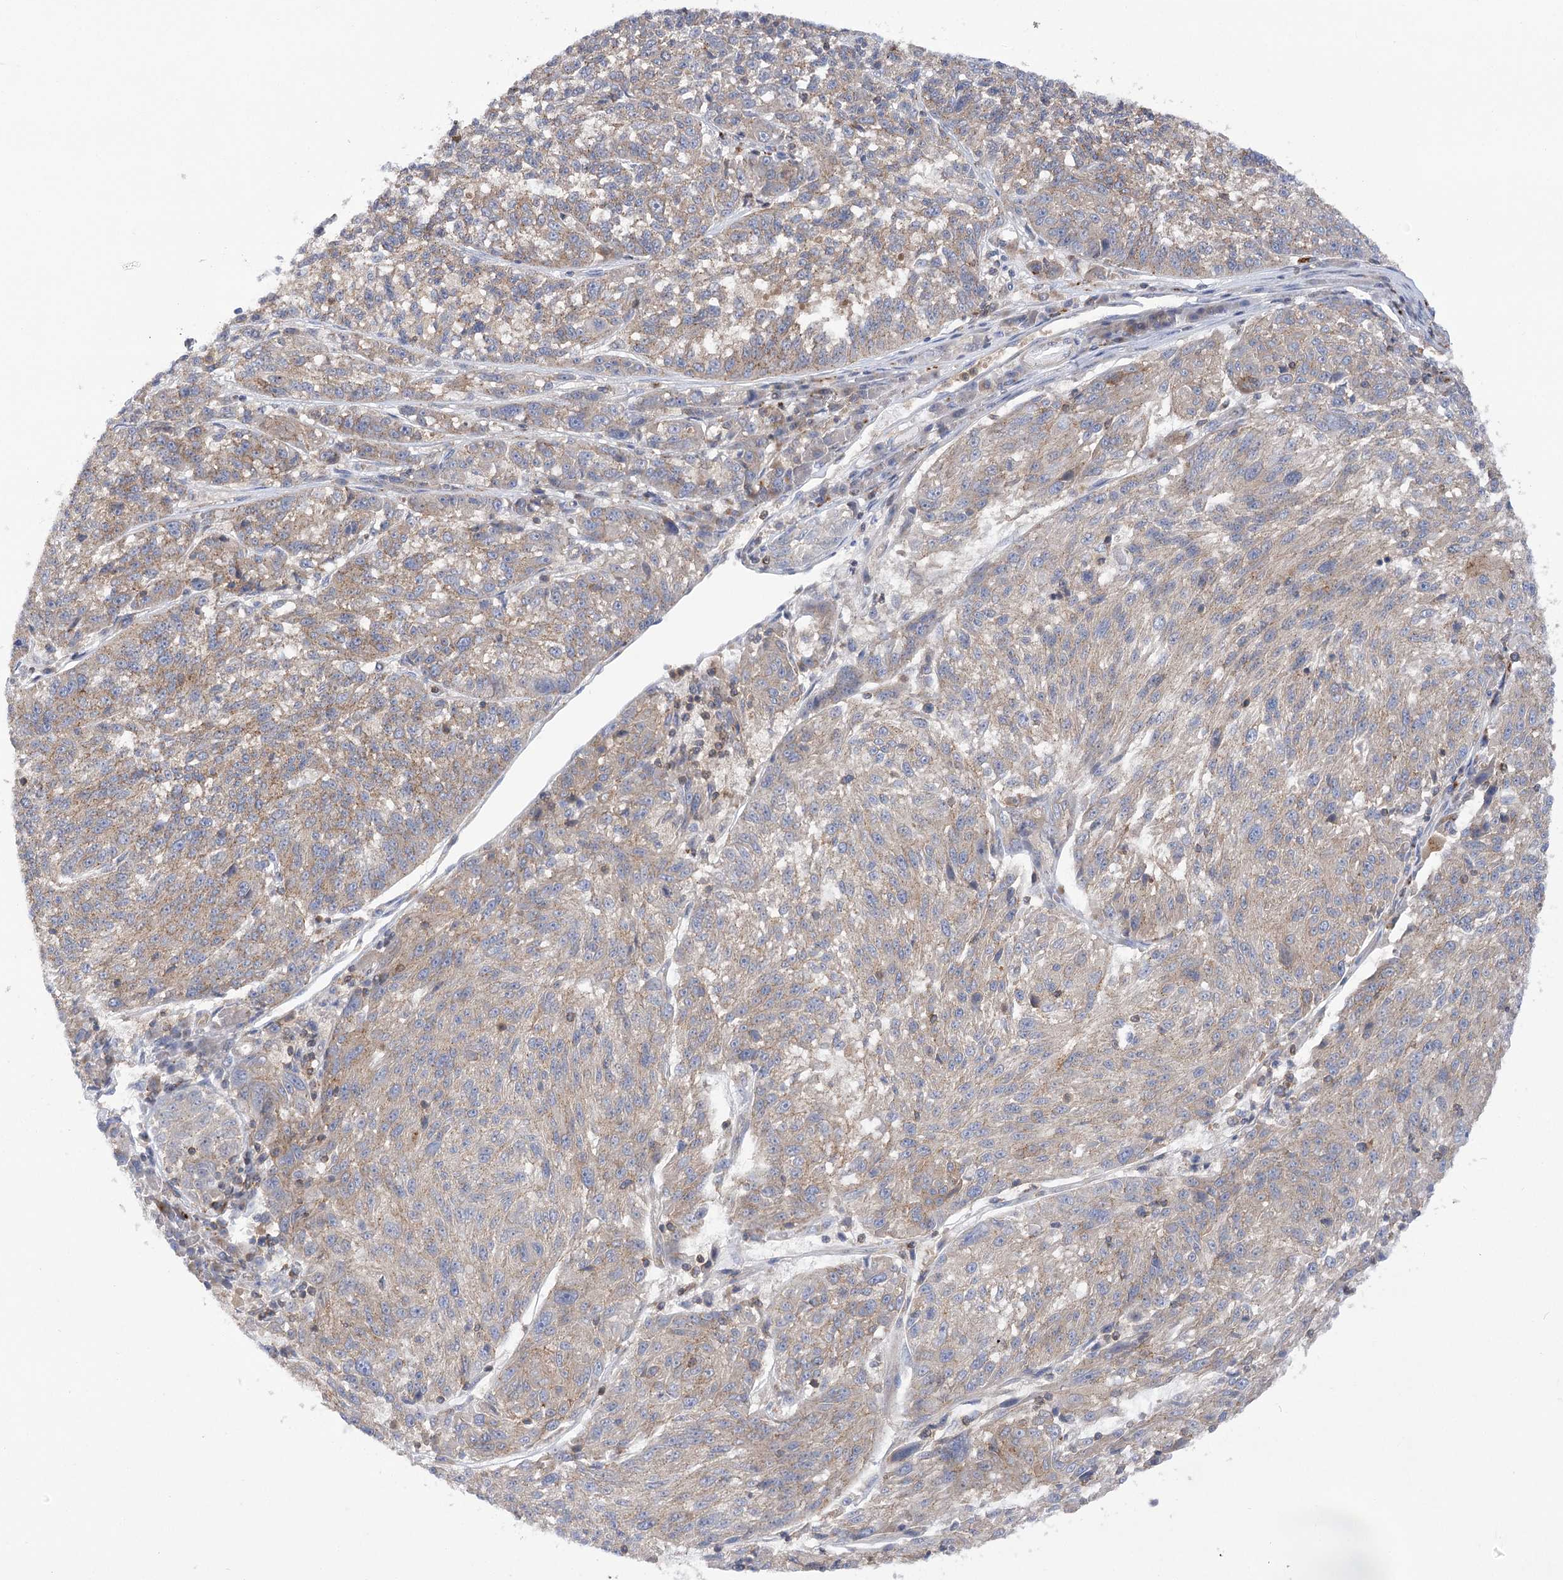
{"staining": {"intensity": "weak", "quantity": ">75%", "location": "cytoplasmic/membranous"}, "tissue": "melanoma", "cell_type": "Tumor cells", "image_type": "cancer", "snomed": [{"axis": "morphology", "description": "Malignant melanoma, NOS"}, {"axis": "topography", "description": "Skin"}], "caption": "Protein expression analysis of human melanoma reveals weak cytoplasmic/membranous staining in approximately >75% of tumor cells.", "gene": "VPS37B", "patient": {"sex": "male", "age": 53}}